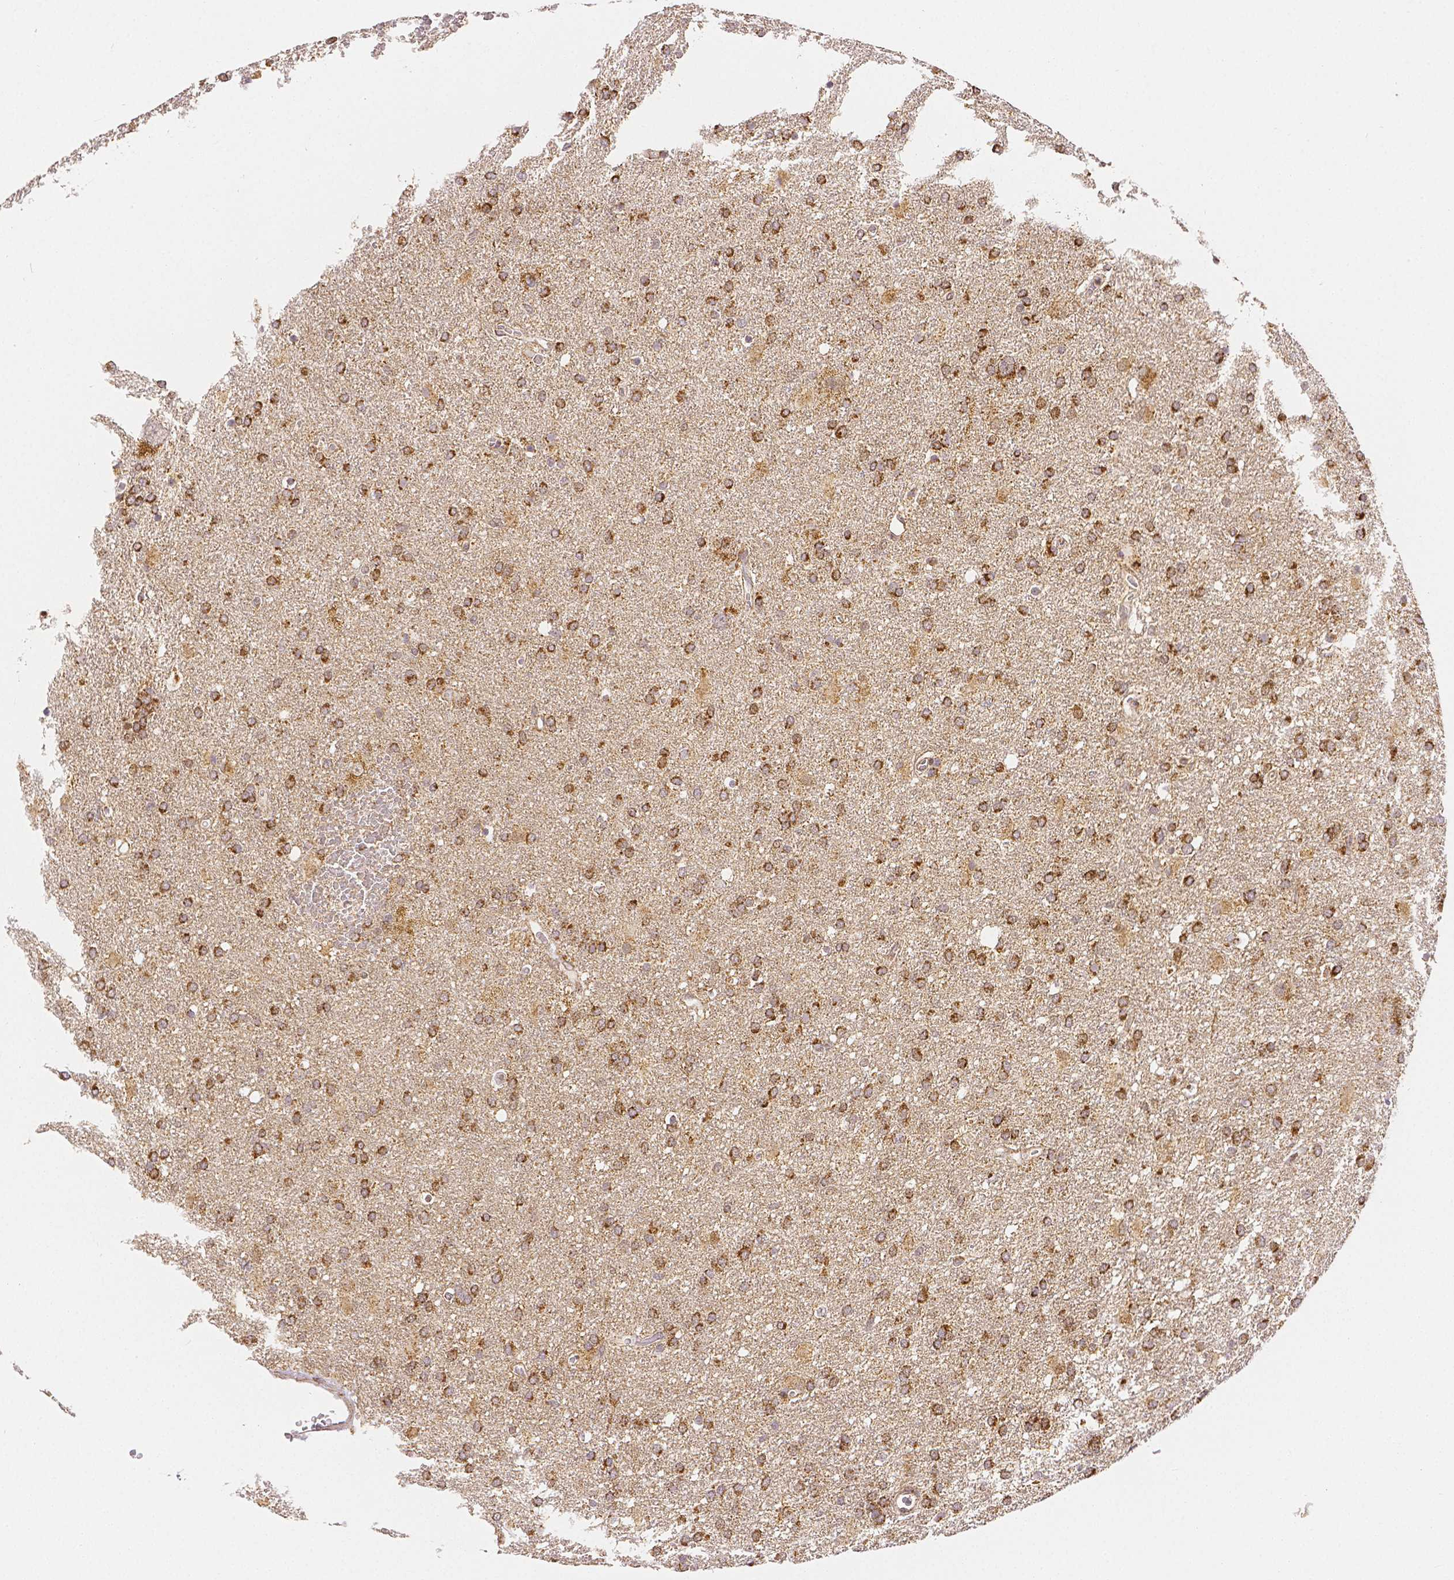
{"staining": {"intensity": "moderate", "quantity": ">75%", "location": "cytoplasmic/membranous"}, "tissue": "glioma", "cell_type": "Tumor cells", "image_type": "cancer", "snomed": [{"axis": "morphology", "description": "Glioma, malignant, Low grade"}, {"axis": "topography", "description": "Brain"}], "caption": "Protein analysis of glioma tissue displays moderate cytoplasmic/membranous positivity in about >75% of tumor cells.", "gene": "RHOT1", "patient": {"sex": "male", "age": 66}}